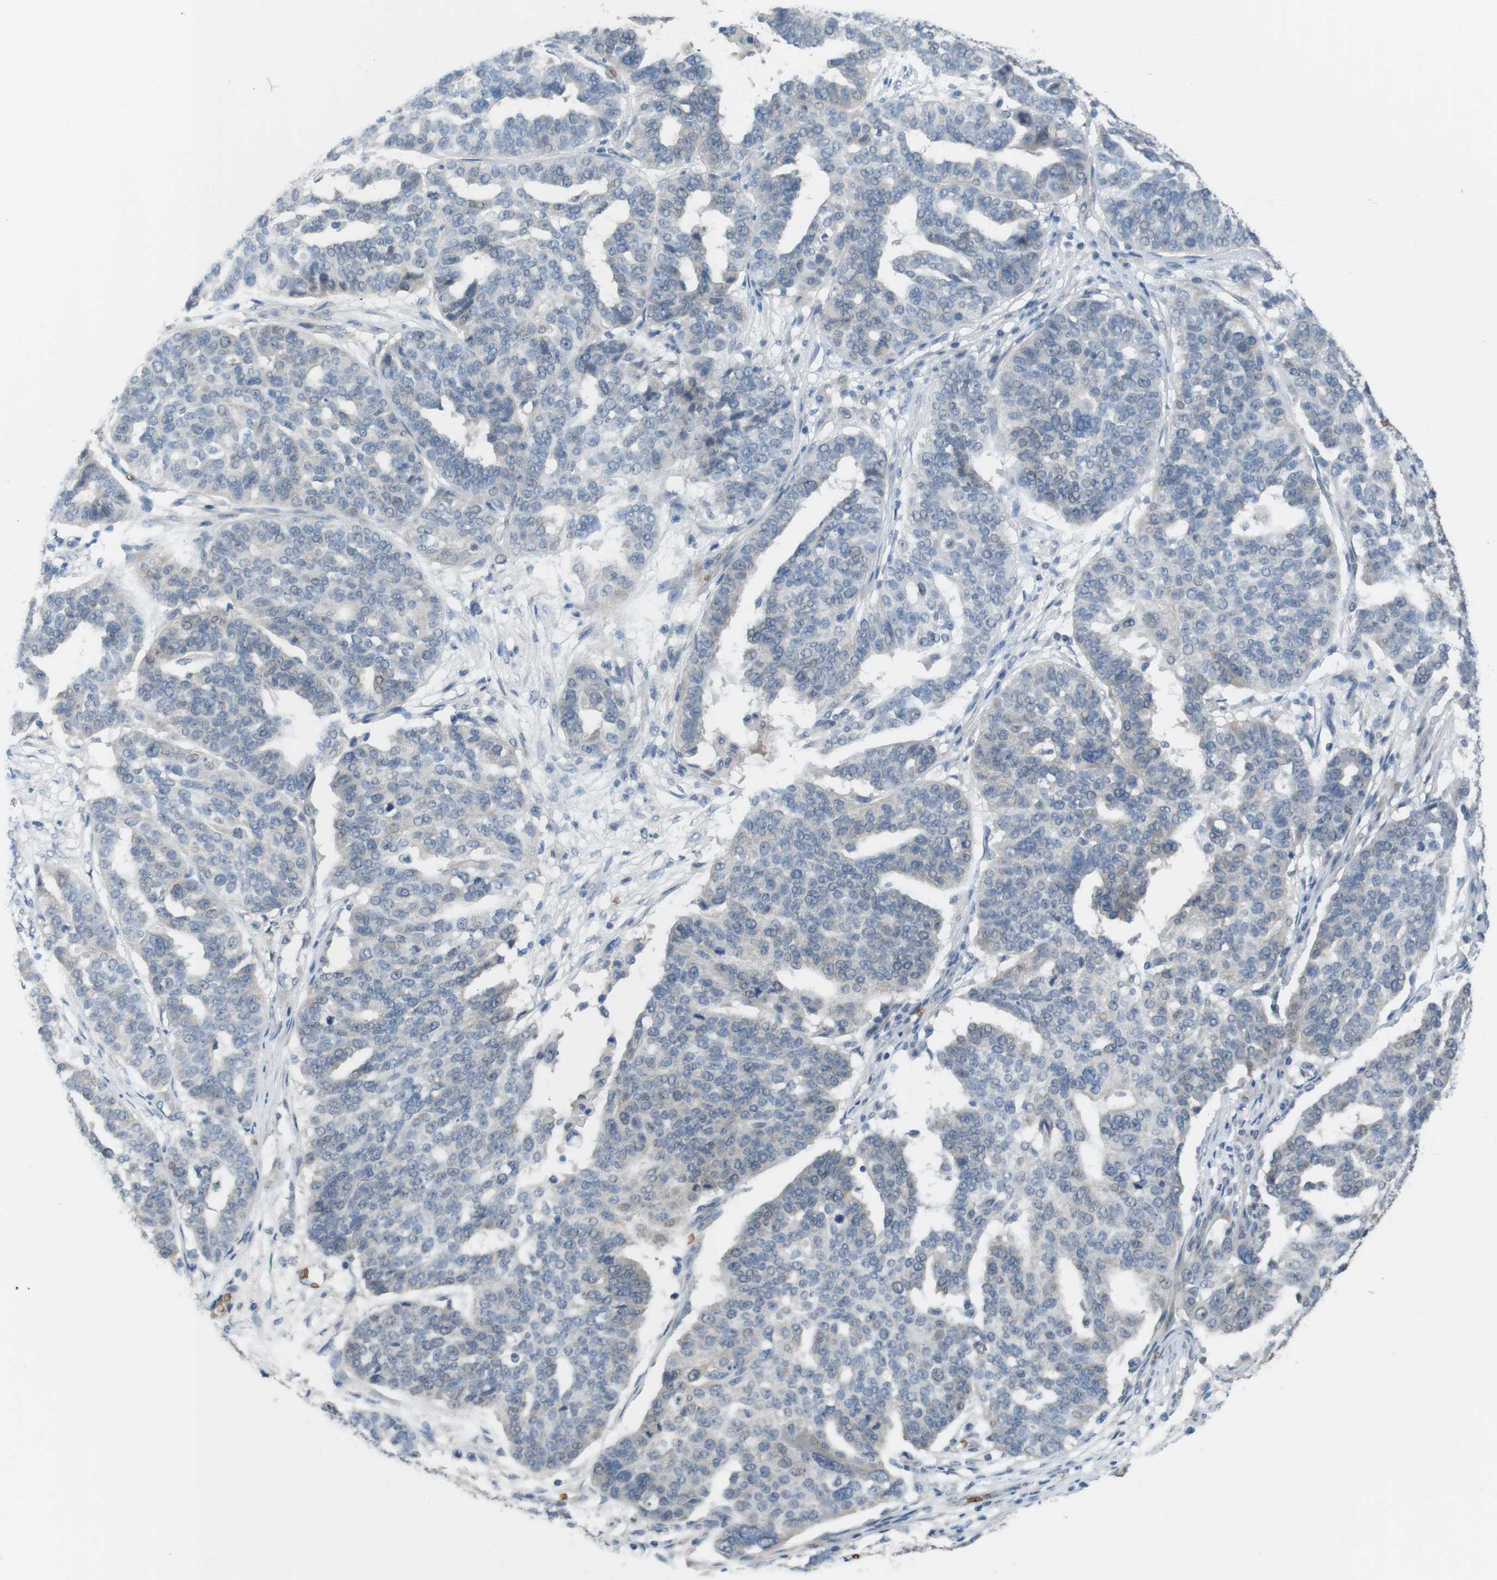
{"staining": {"intensity": "negative", "quantity": "none", "location": "none"}, "tissue": "ovarian cancer", "cell_type": "Tumor cells", "image_type": "cancer", "snomed": [{"axis": "morphology", "description": "Cystadenocarcinoma, serous, NOS"}, {"axis": "topography", "description": "Ovary"}], "caption": "Ovarian cancer was stained to show a protein in brown. There is no significant expression in tumor cells.", "gene": "GYPA", "patient": {"sex": "female", "age": 59}}